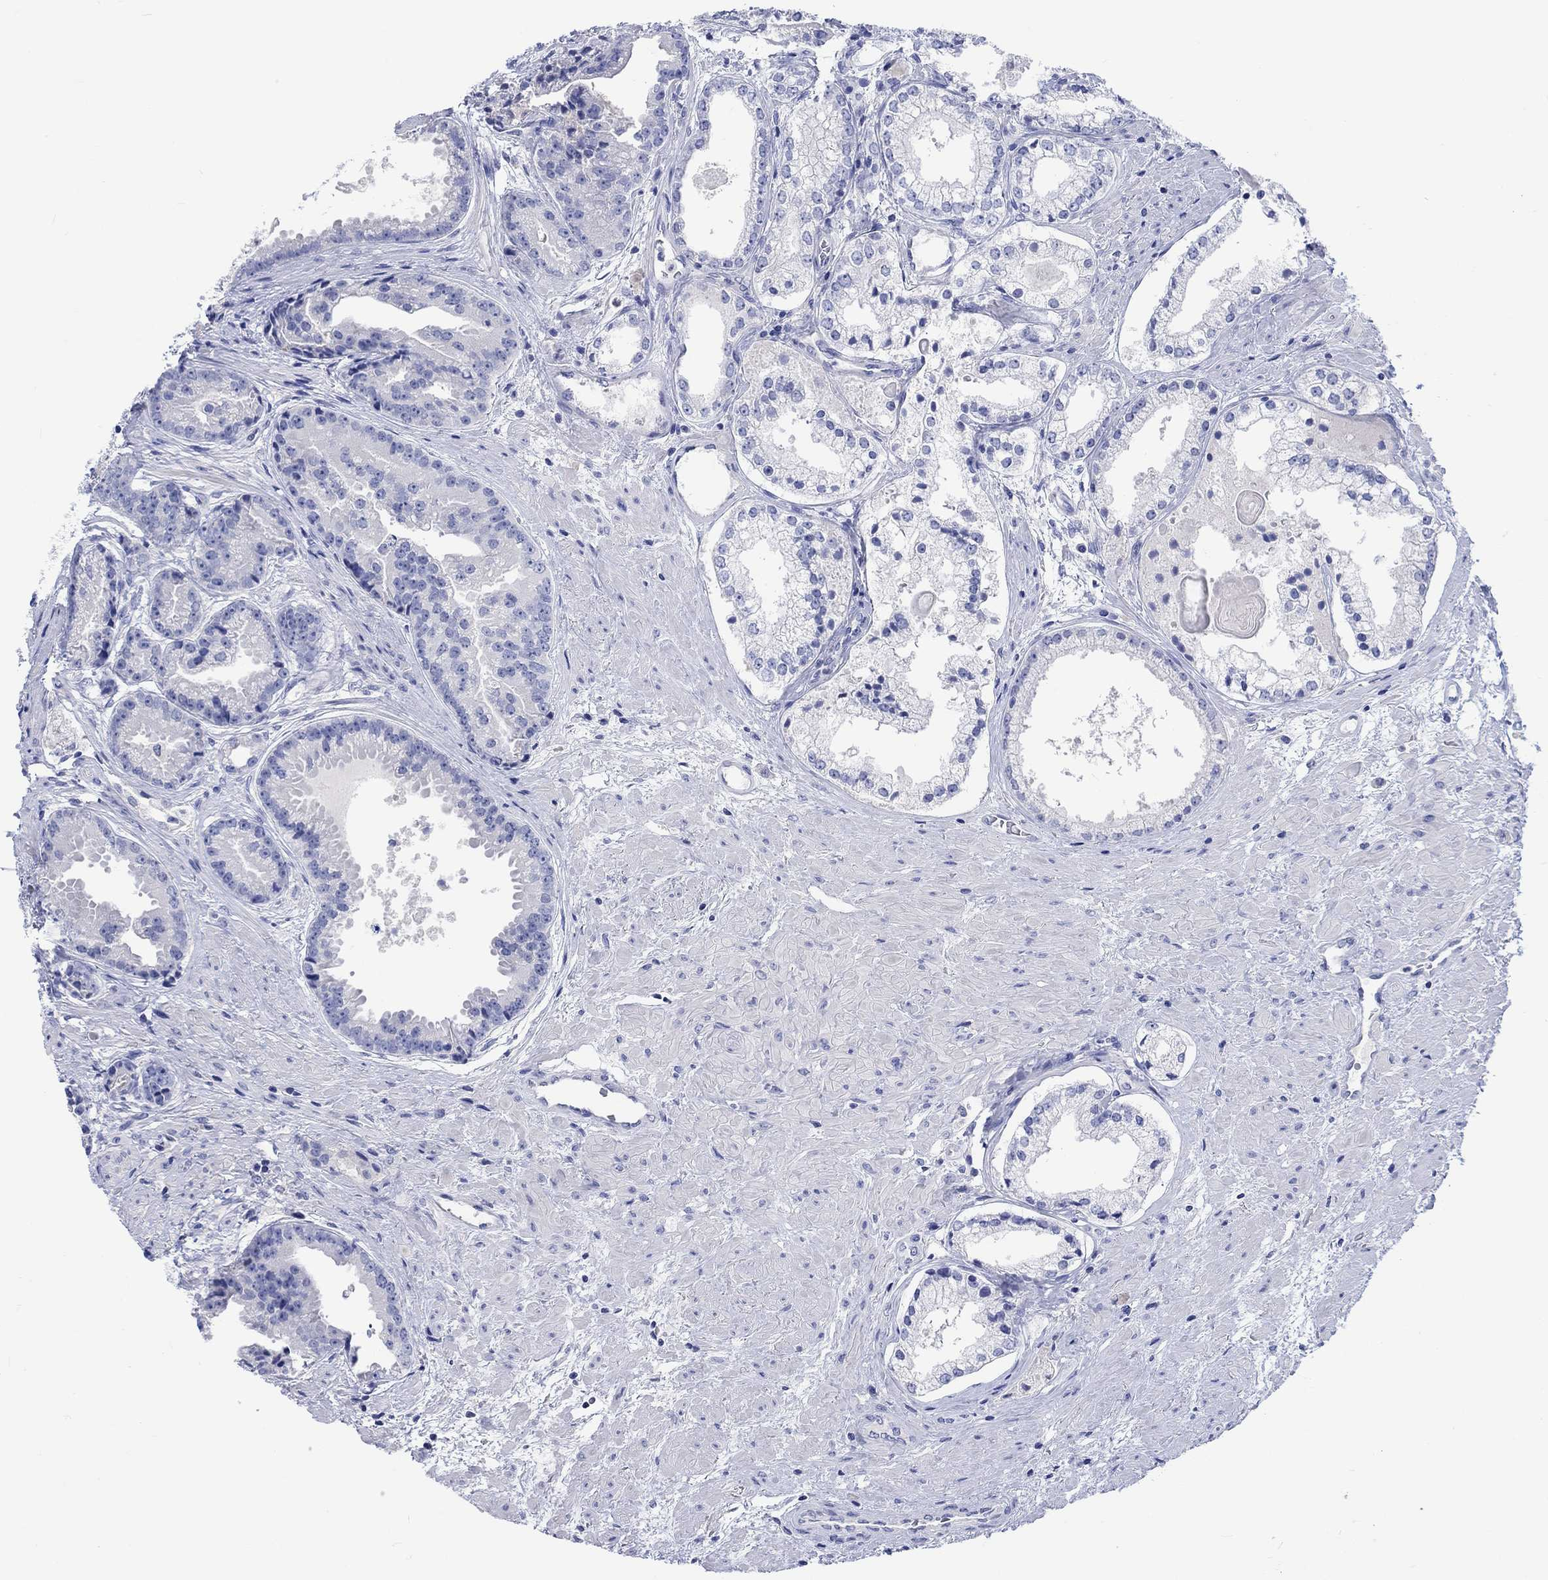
{"staining": {"intensity": "negative", "quantity": "none", "location": "none"}, "tissue": "prostate cancer", "cell_type": "Tumor cells", "image_type": "cancer", "snomed": [{"axis": "morphology", "description": "Adenocarcinoma, NOS"}, {"axis": "morphology", "description": "Adenocarcinoma, High grade"}, {"axis": "topography", "description": "Prostate"}], "caption": "A photomicrograph of human high-grade adenocarcinoma (prostate) is negative for staining in tumor cells.", "gene": "TOMM20L", "patient": {"sex": "male", "age": 64}}